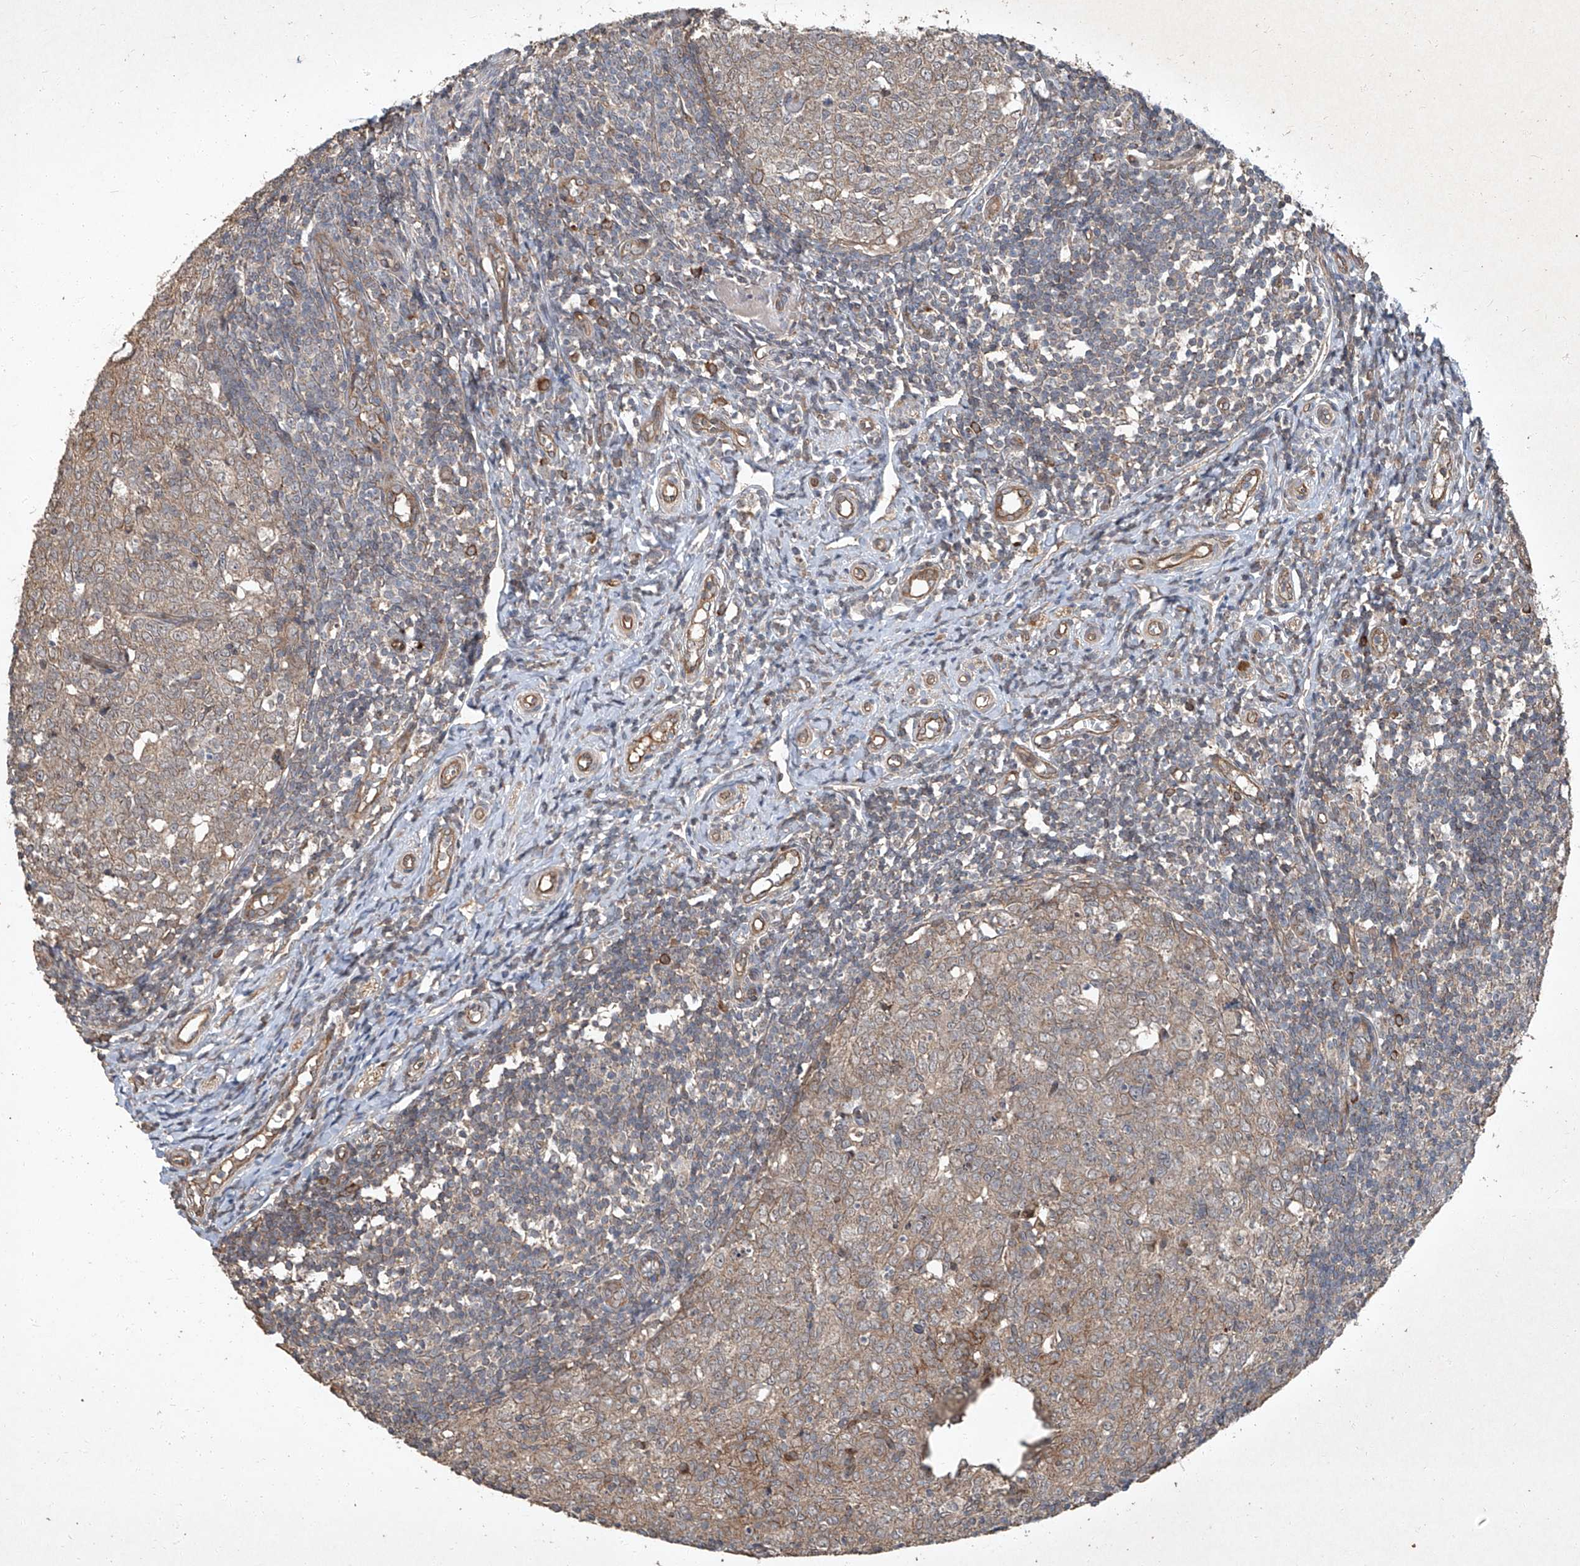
{"staining": {"intensity": "moderate", "quantity": ">75%", "location": "cytoplasmic/membranous"}, "tissue": "appendix", "cell_type": "Glandular cells", "image_type": "normal", "snomed": [{"axis": "morphology", "description": "Normal tissue, NOS"}, {"axis": "topography", "description": "Appendix"}], "caption": "Immunohistochemistry staining of normal appendix, which demonstrates medium levels of moderate cytoplasmic/membranous expression in about >75% of glandular cells indicating moderate cytoplasmic/membranous protein staining. The staining was performed using DAB (3,3'-diaminobenzidine) (brown) for protein detection and nuclei were counterstained in hematoxylin (blue).", "gene": "CCN1", "patient": {"sex": "male", "age": 14}}